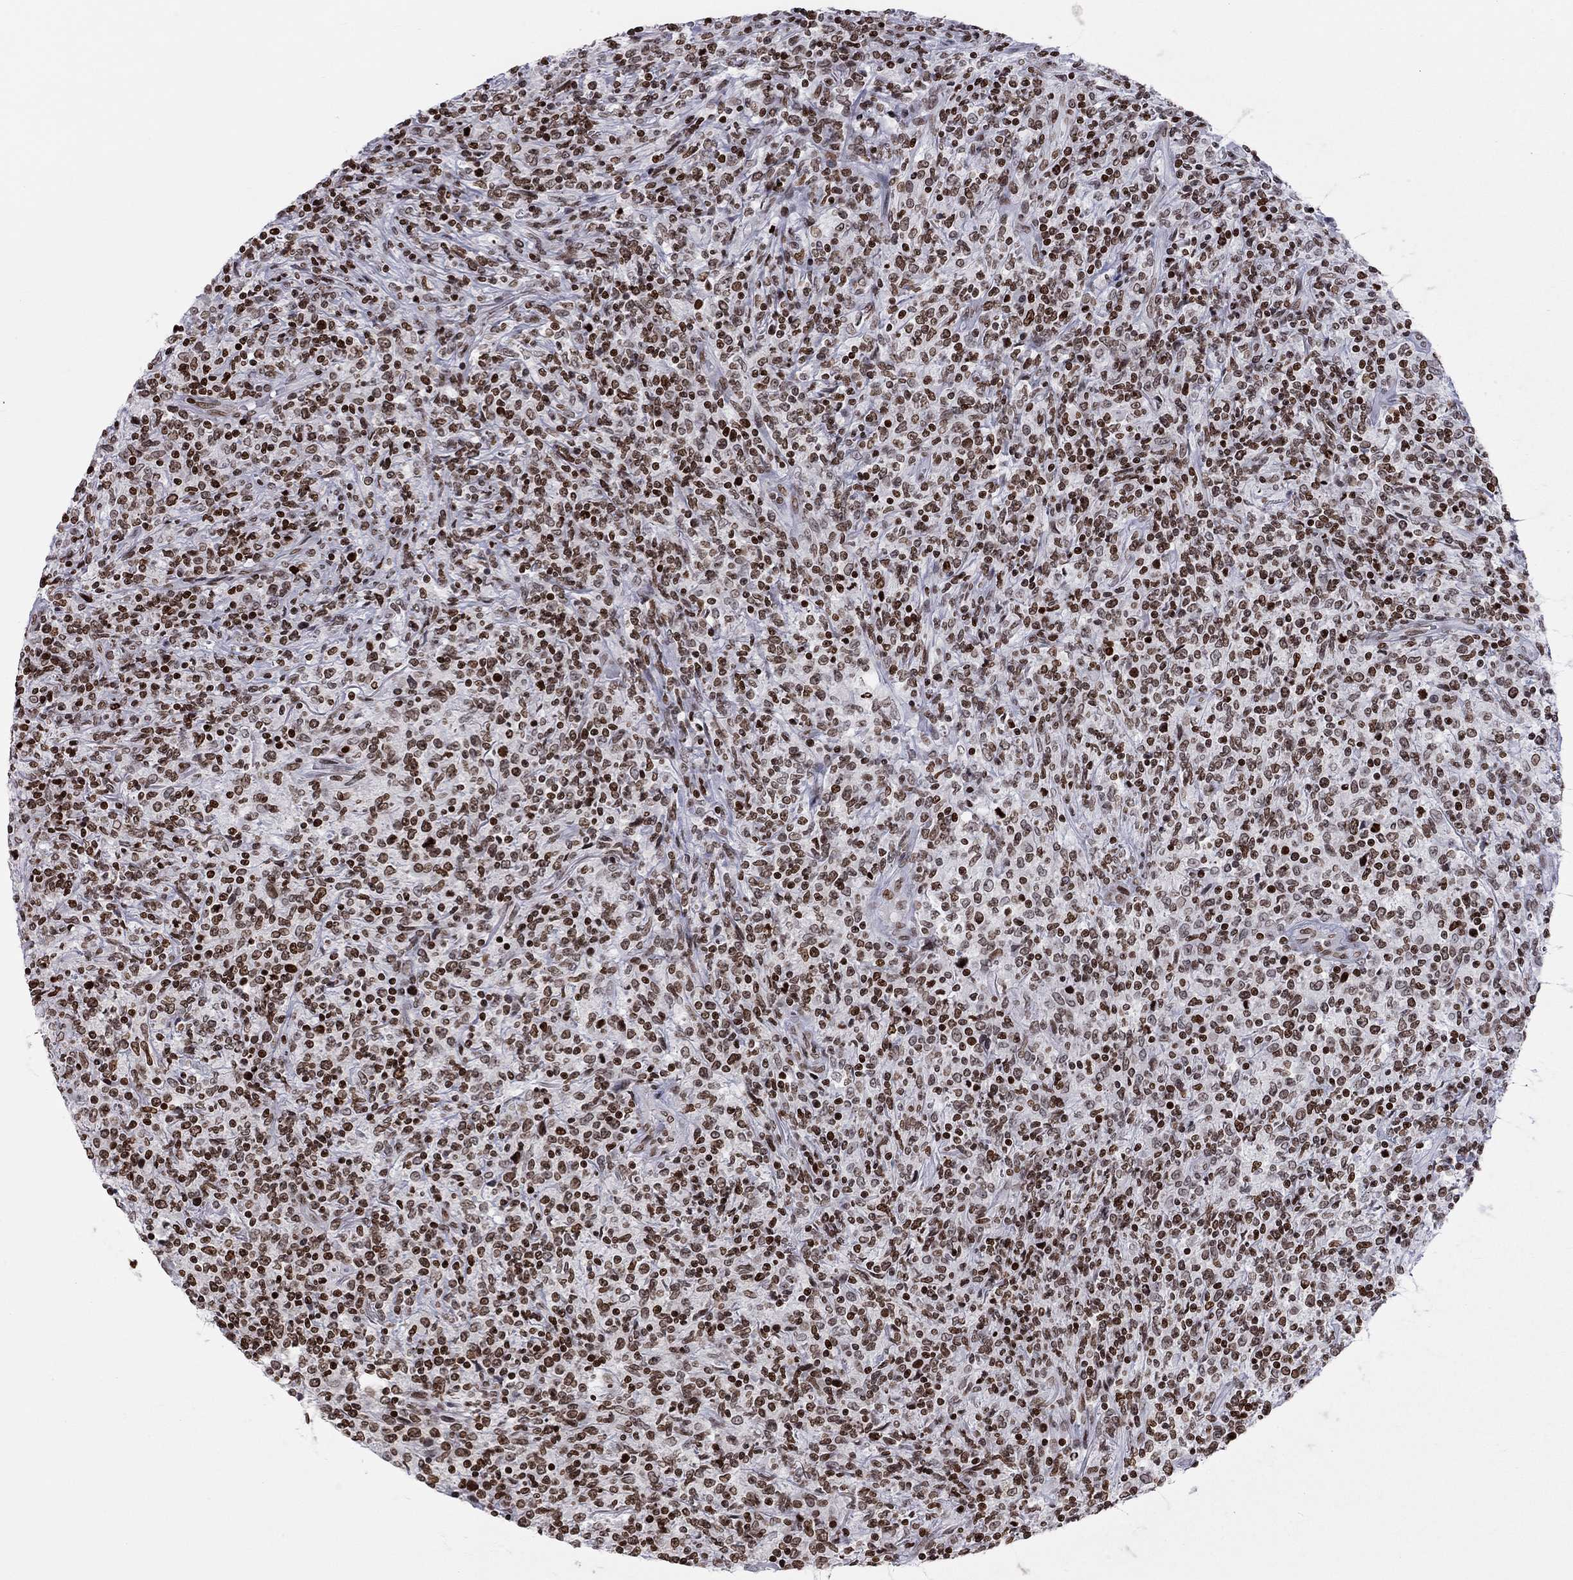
{"staining": {"intensity": "moderate", "quantity": ">75%", "location": "nuclear"}, "tissue": "lymphoma", "cell_type": "Tumor cells", "image_type": "cancer", "snomed": [{"axis": "morphology", "description": "Malignant lymphoma, non-Hodgkin's type, High grade"}, {"axis": "topography", "description": "Lung"}], "caption": "Immunohistochemical staining of human malignant lymphoma, non-Hodgkin's type (high-grade) reveals medium levels of moderate nuclear positivity in about >75% of tumor cells.", "gene": "H2AX", "patient": {"sex": "male", "age": 79}}